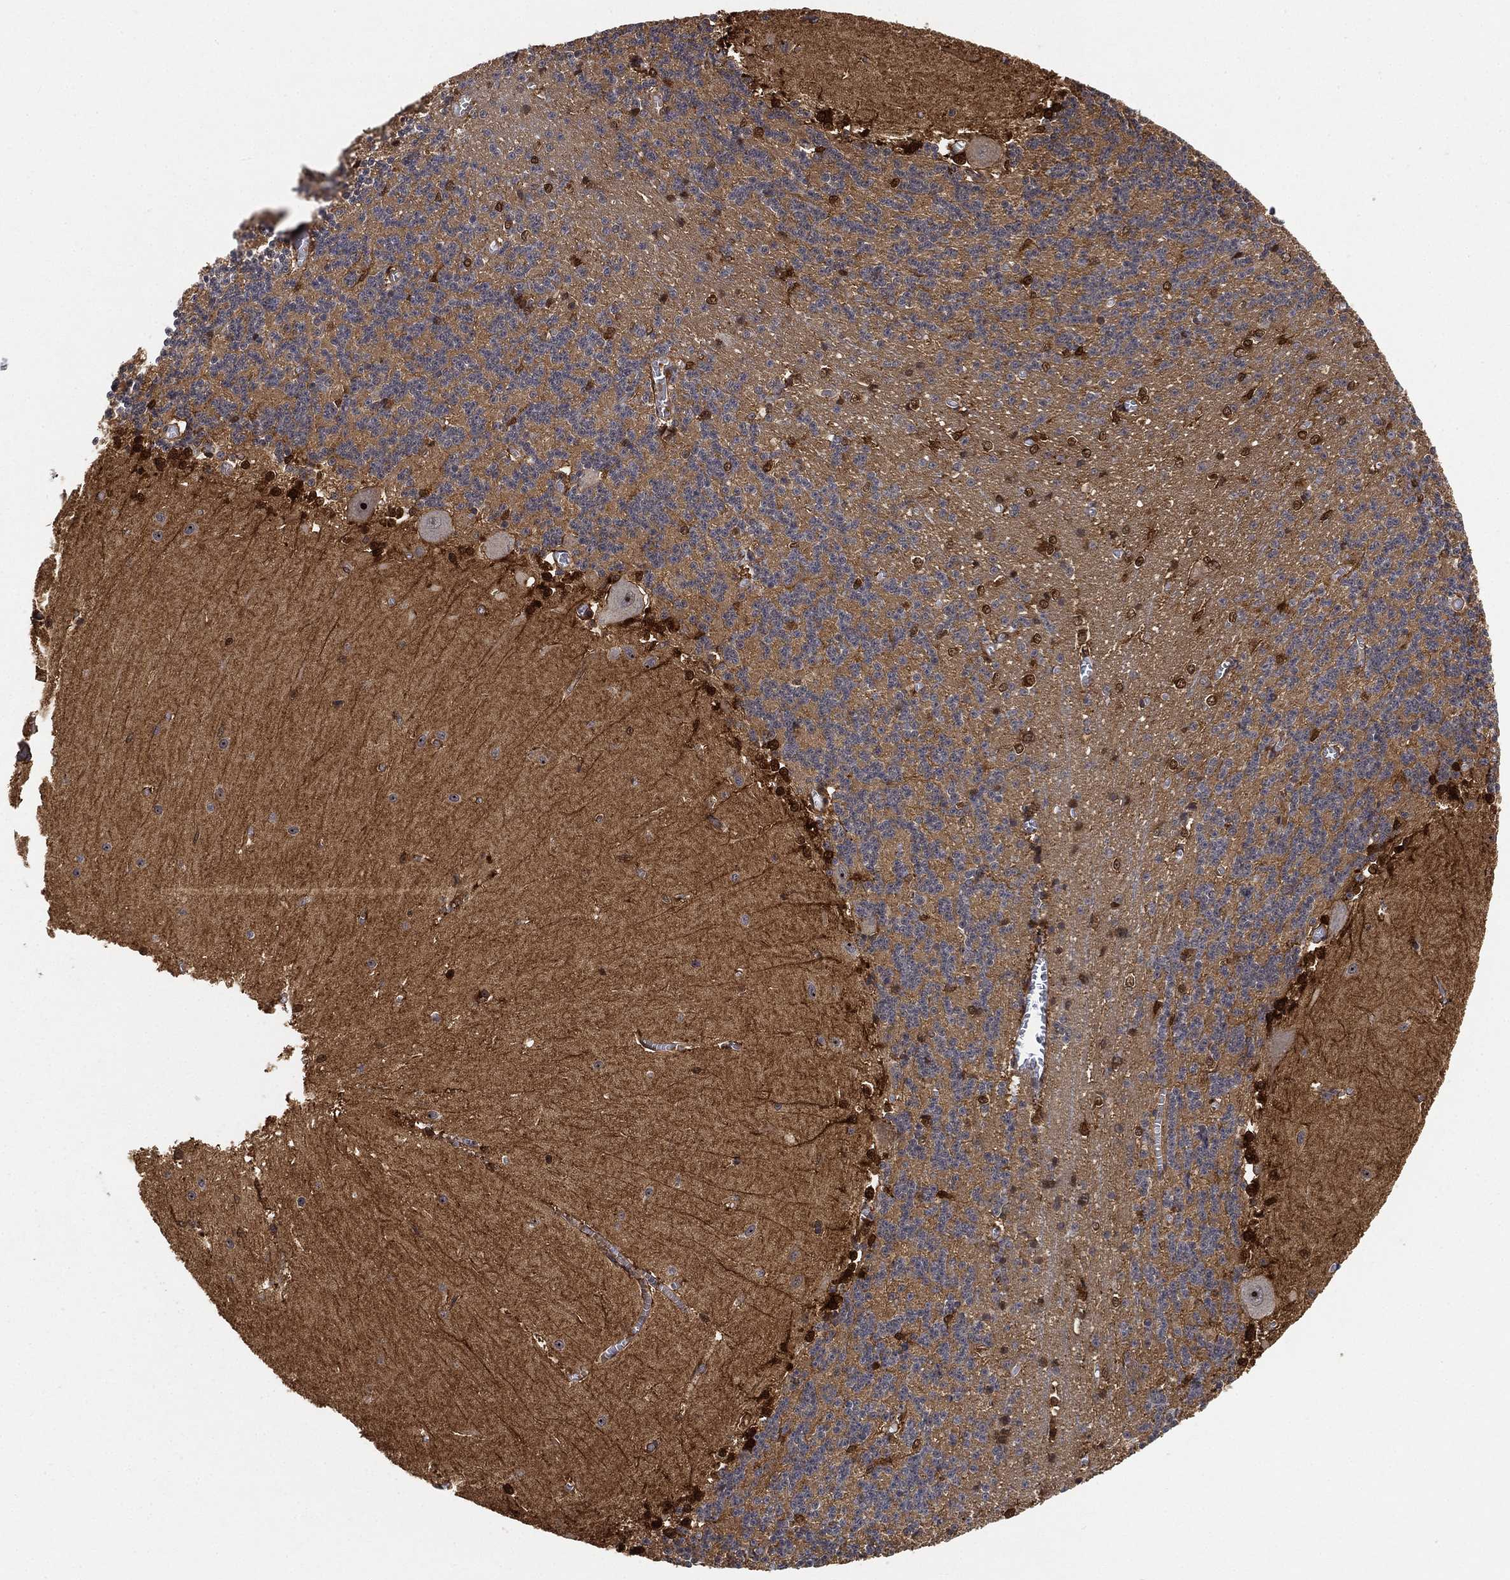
{"staining": {"intensity": "strong", "quantity": "<25%", "location": "nuclear"}, "tissue": "cerebellum", "cell_type": "Cells in granular layer", "image_type": "normal", "snomed": [{"axis": "morphology", "description": "Normal tissue, NOS"}, {"axis": "topography", "description": "Cerebellum"}], "caption": "A histopathology image of human cerebellum stained for a protein displays strong nuclear brown staining in cells in granular layer. The staining was performed using DAB (3,3'-diaminobenzidine), with brown indicating positive protein expression. Nuclei are stained blue with hematoxylin.", "gene": "CRYL1", "patient": {"sex": "male", "age": 37}}